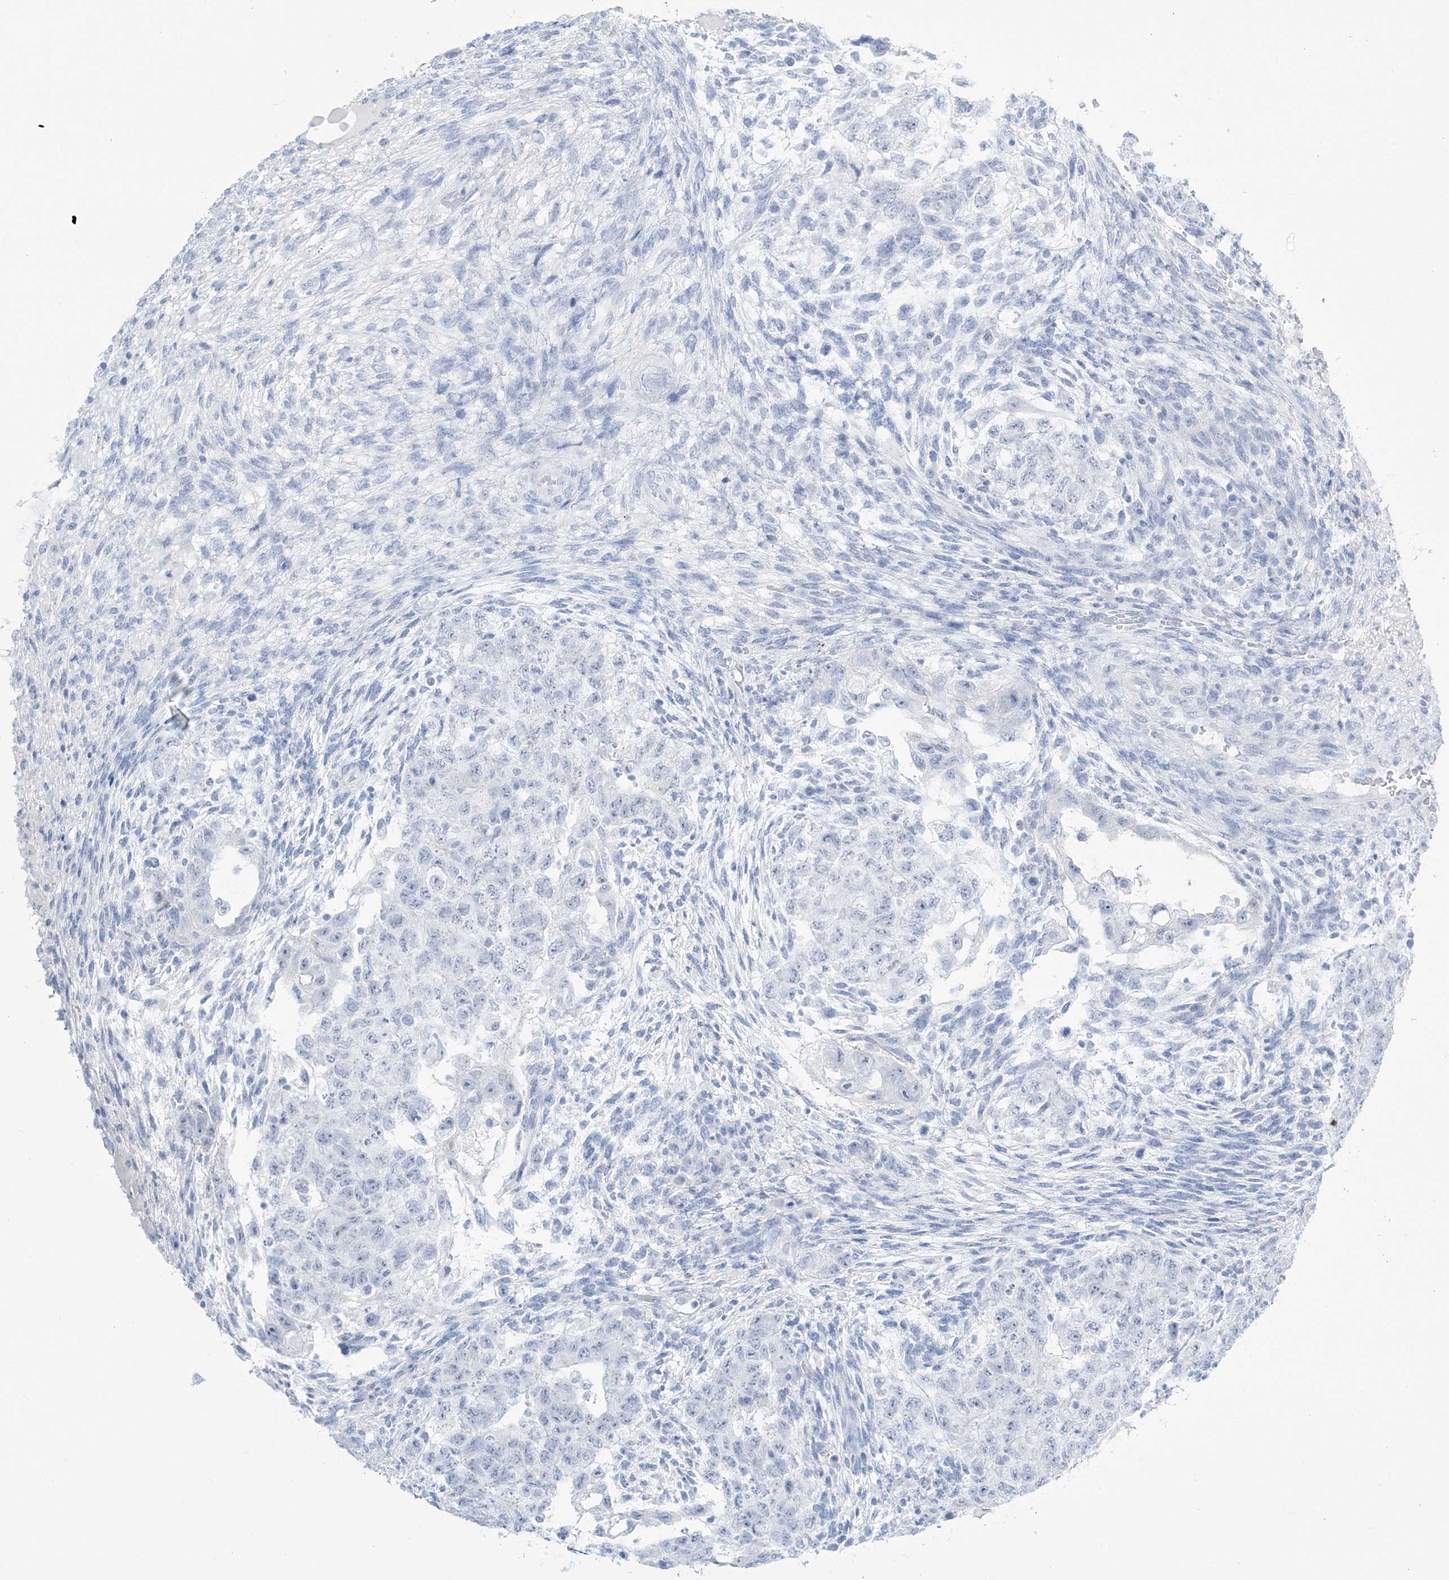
{"staining": {"intensity": "negative", "quantity": "none", "location": "none"}, "tissue": "testis cancer", "cell_type": "Tumor cells", "image_type": "cancer", "snomed": [{"axis": "morphology", "description": "Carcinoma, Embryonal, NOS"}, {"axis": "topography", "description": "Testis"}], "caption": "Testis cancer stained for a protein using immunohistochemistry (IHC) demonstrates no staining tumor cells.", "gene": "AGXT", "patient": {"sex": "male", "age": 36}}